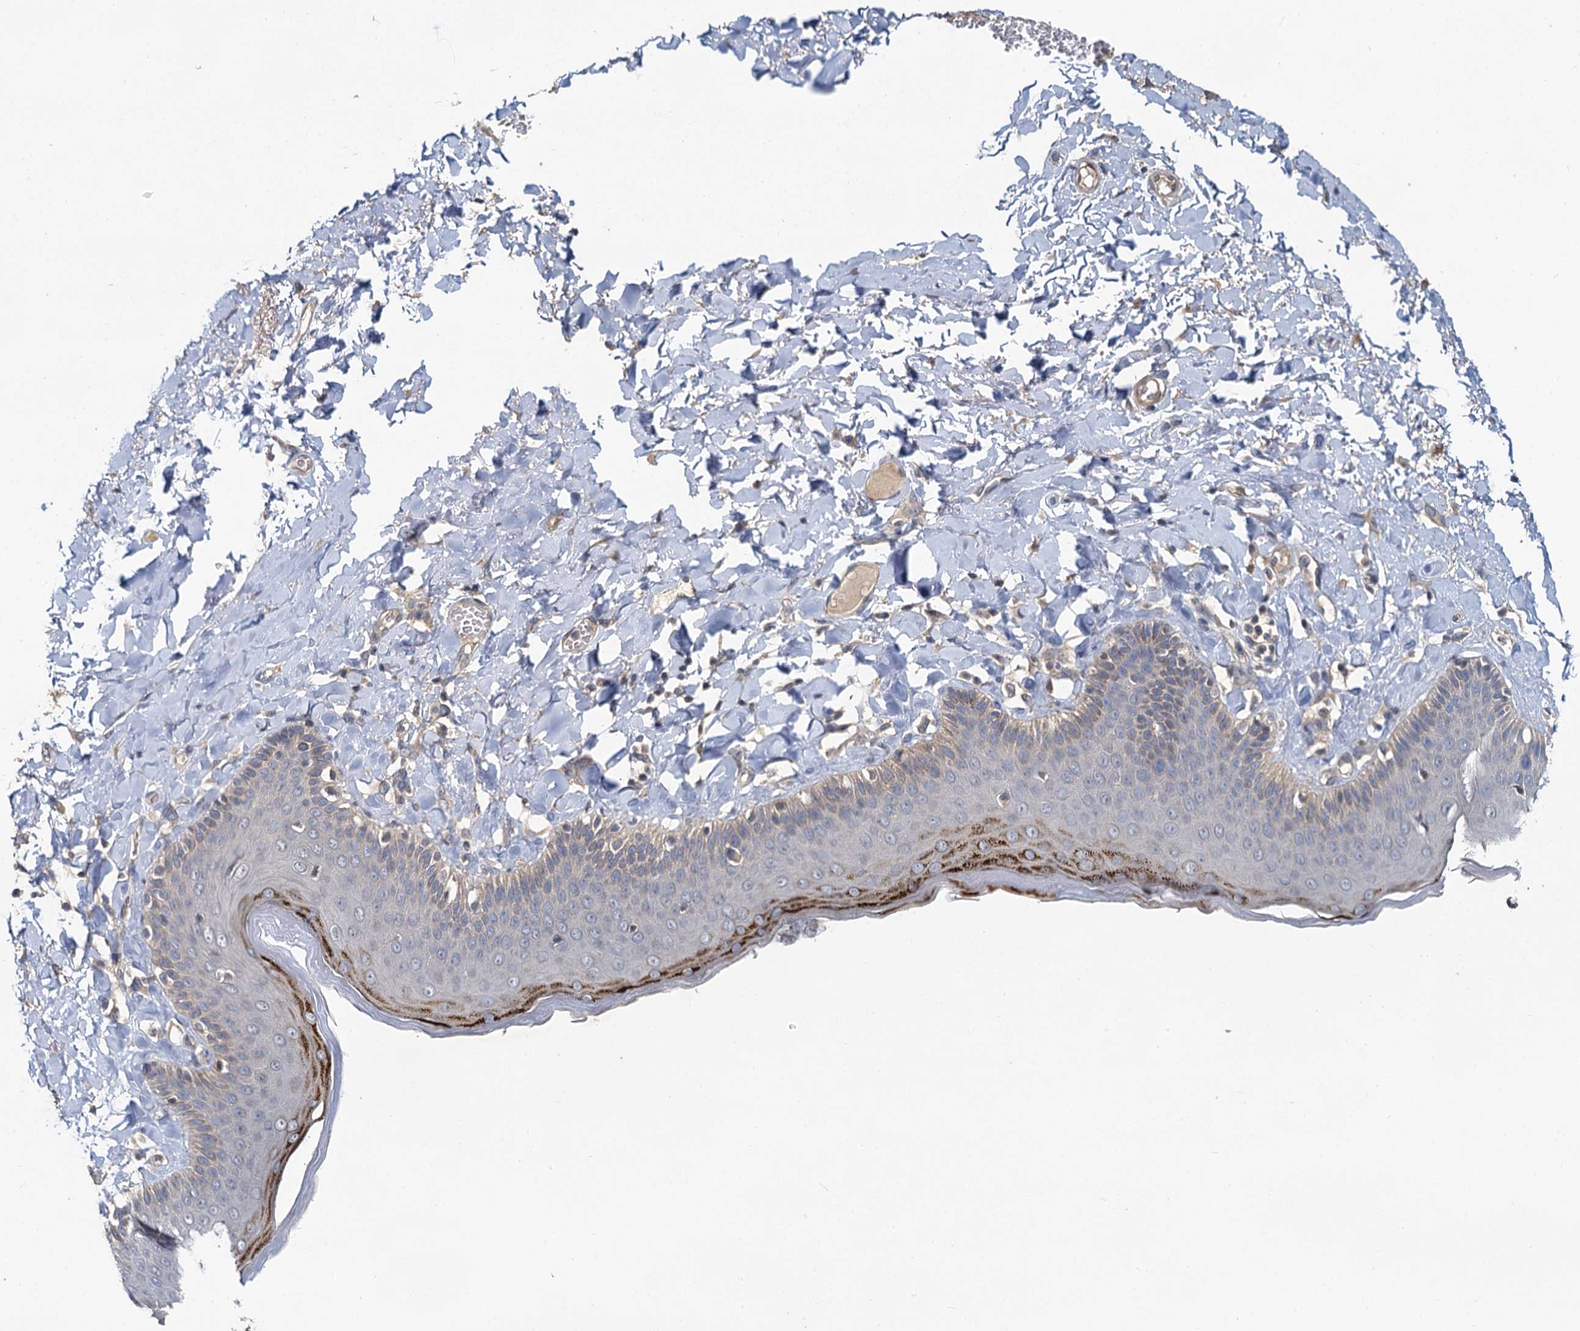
{"staining": {"intensity": "strong", "quantity": "<25%", "location": "cytoplasmic/membranous"}, "tissue": "skin", "cell_type": "Epidermal cells", "image_type": "normal", "snomed": [{"axis": "morphology", "description": "Normal tissue, NOS"}, {"axis": "topography", "description": "Anal"}], "caption": "Protein staining of unremarkable skin reveals strong cytoplasmic/membranous staining in about <25% of epidermal cells.", "gene": "ZNF324", "patient": {"sex": "male", "age": 69}}